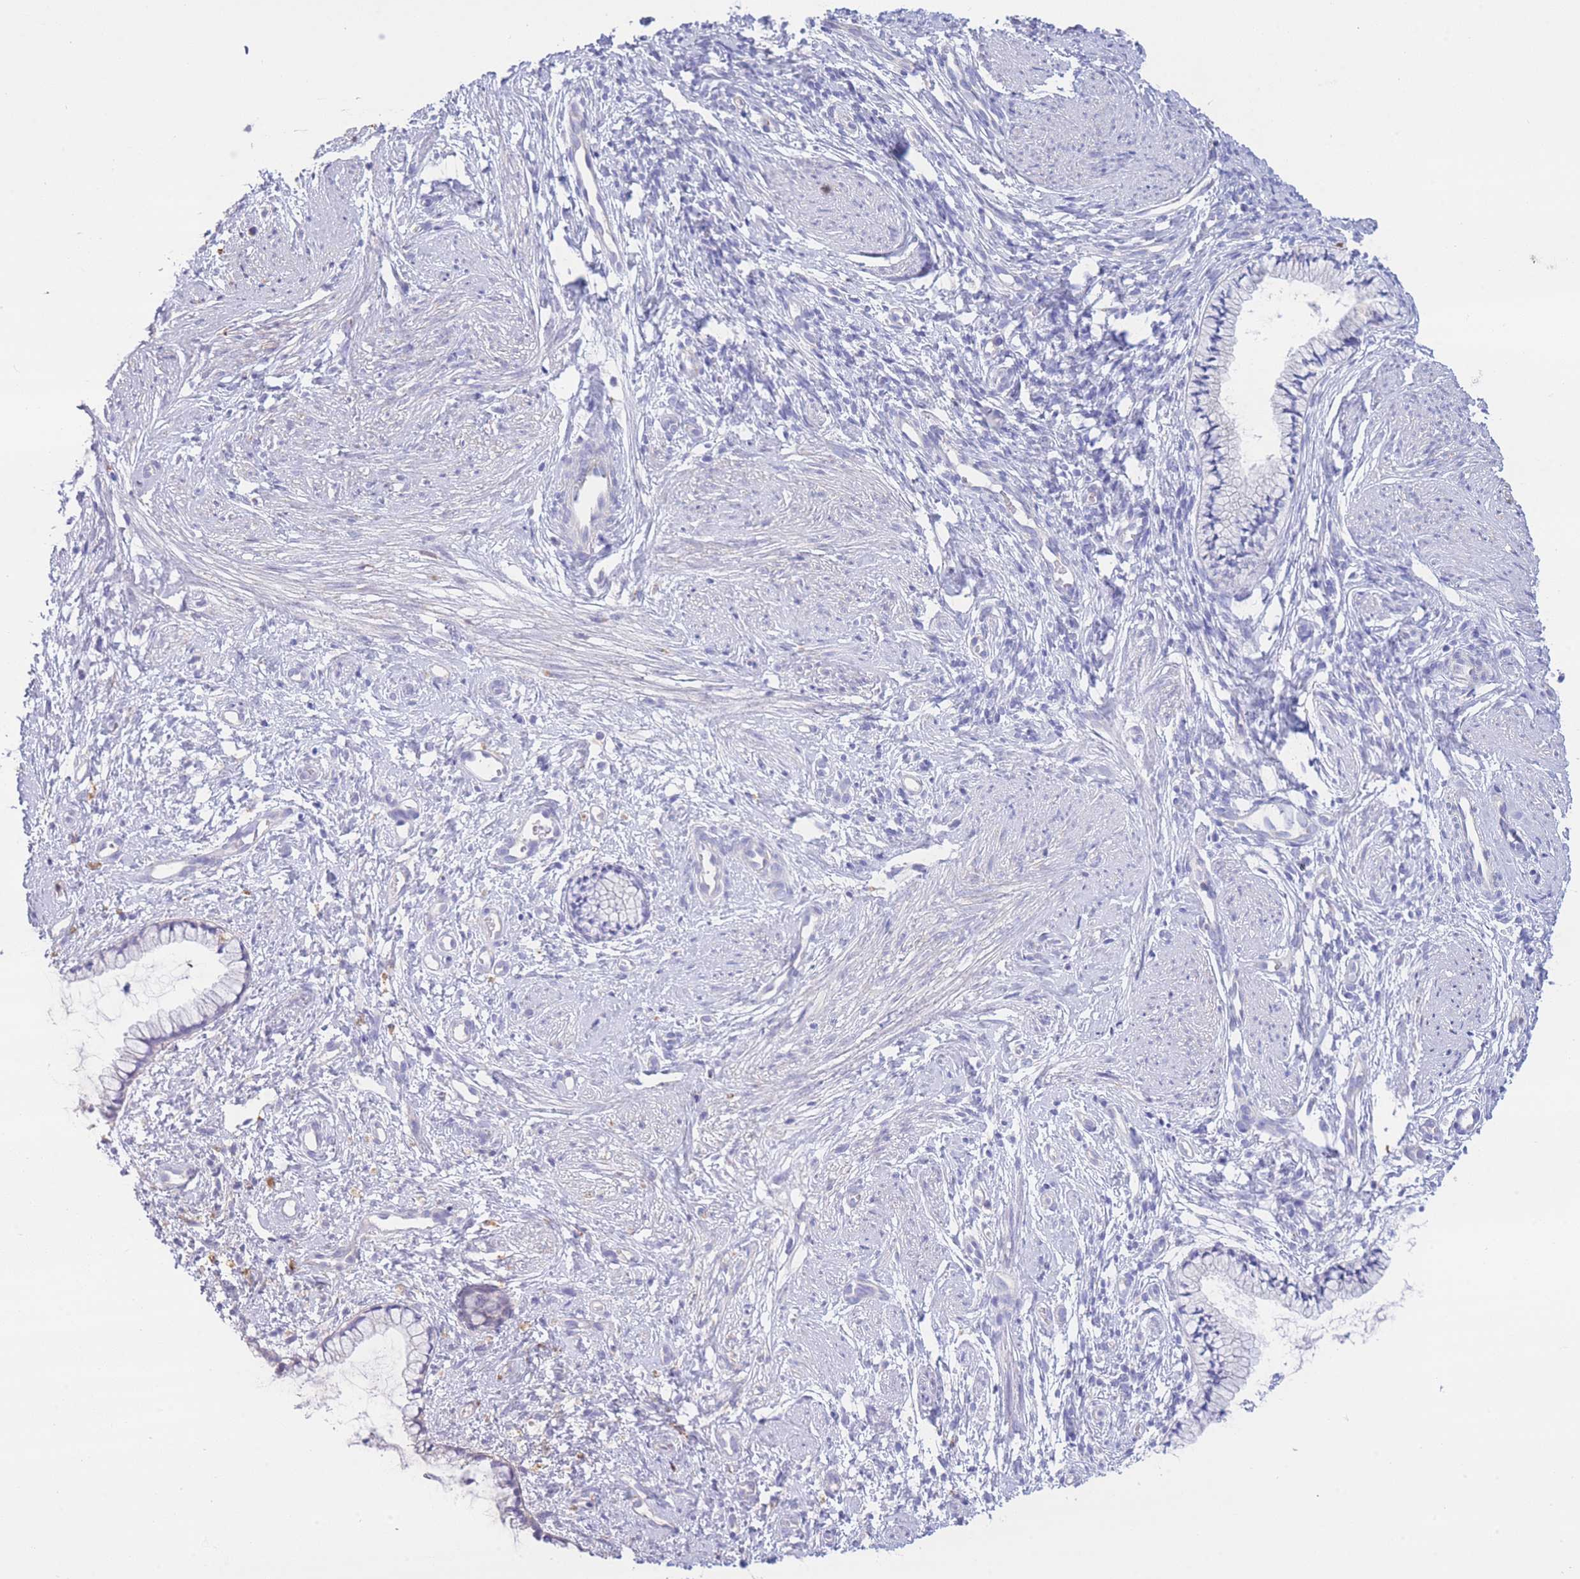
{"staining": {"intensity": "negative", "quantity": "none", "location": "none"}, "tissue": "cervix", "cell_type": "Glandular cells", "image_type": "normal", "snomed": [{"axis": "morphology", "description": "Normal tissue, NOS"}, {"axis": "topography", "description": "Cervix"}], "caption": "The image exhibits no staining of glandular cells in unremarkable cervix. (Stains: DAB immunohistochemistry with hematoxylin counter stain, Microscopy: brightfield microscopy at high magnification).", "gene": "CENPM", "patient": {"sex": "female", "age": 57}}